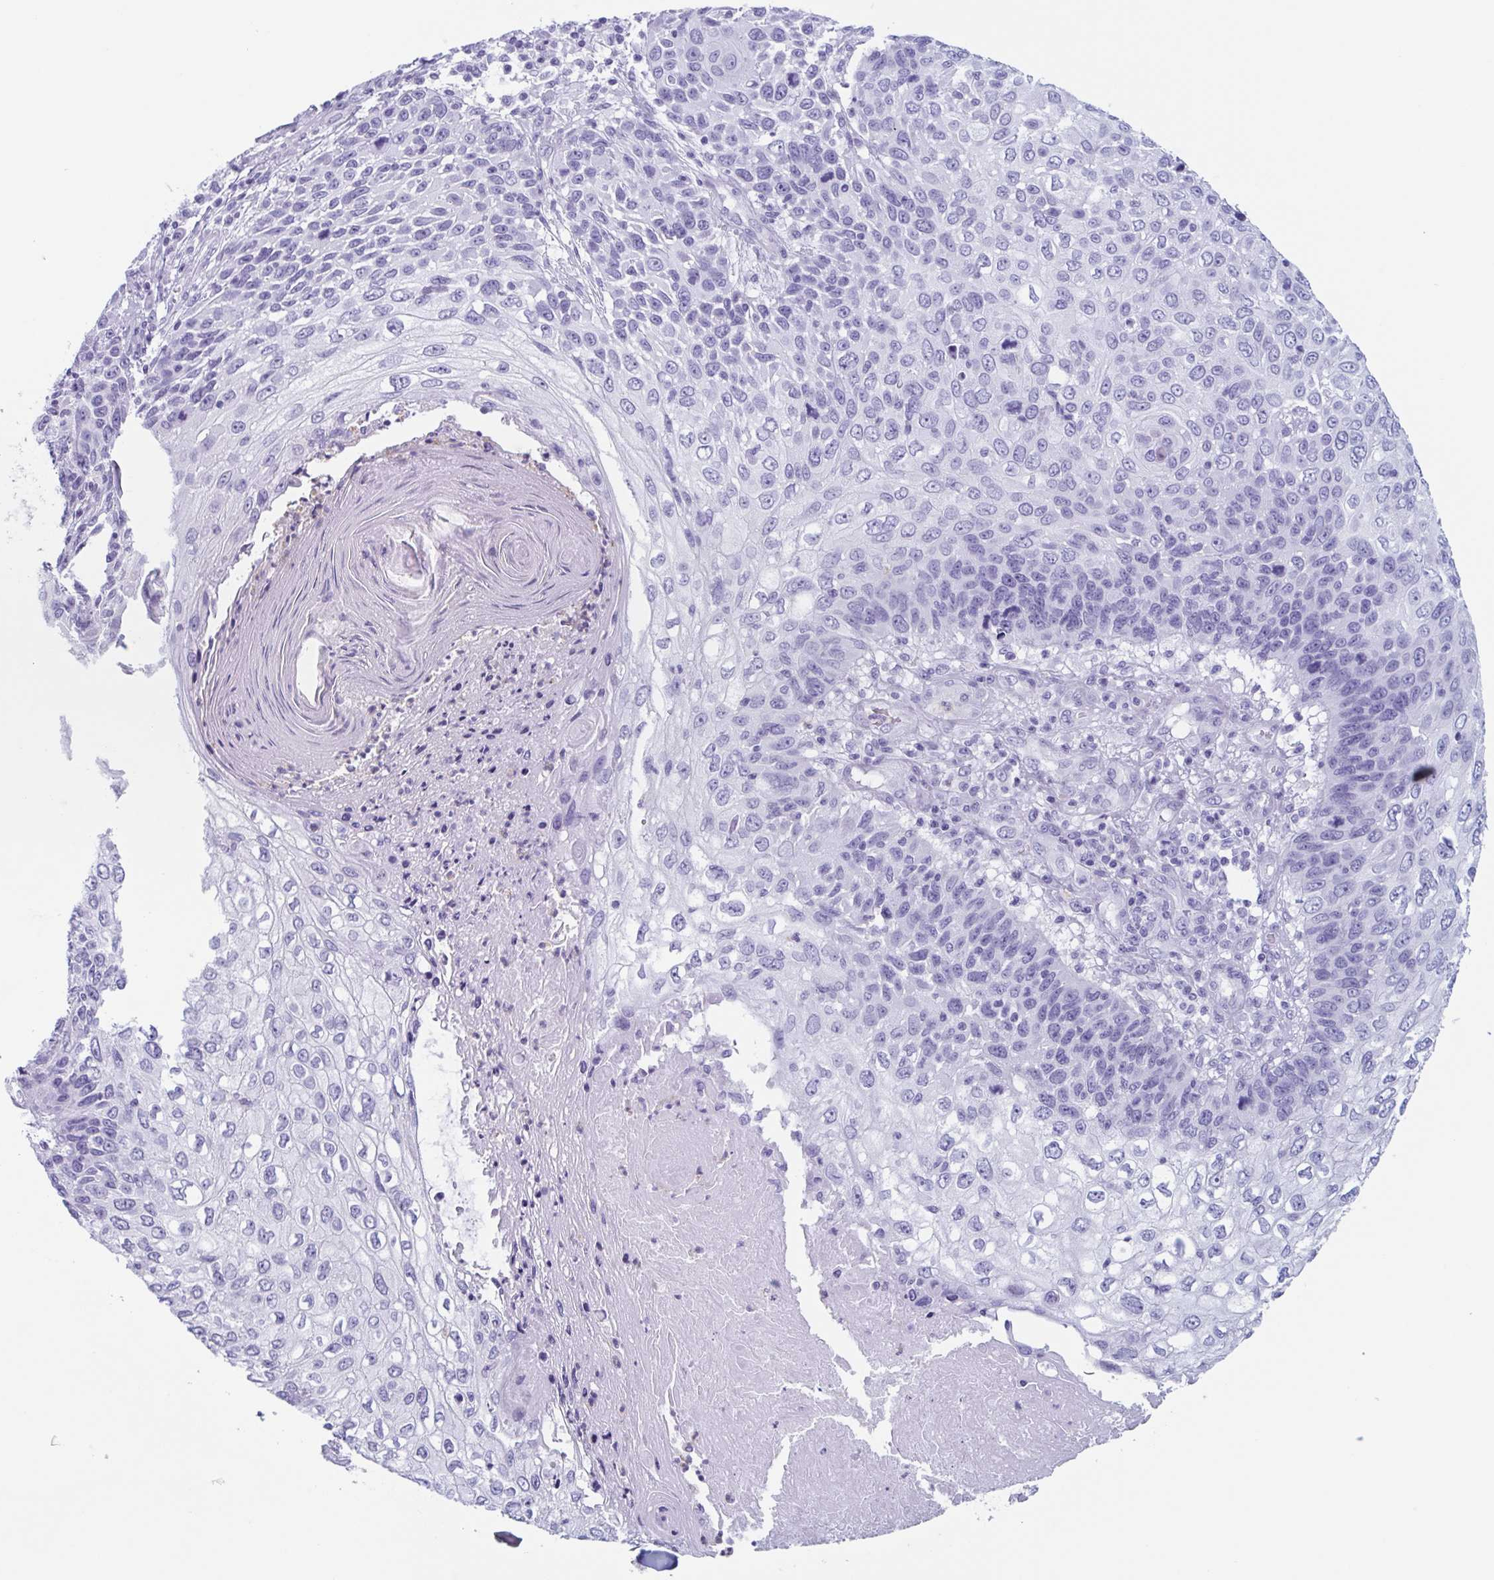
{"staining": {"intensity": "negative", "quantity": "none", "location": "none"}, "tissue": "skin cancer", "cell_type": "Tumor cells", "image_type": "cancer", "snomed": [{"axis": "morphology", "description": "Squamous cell carcinoma, NOS"}, {"axis": "topography", "description": "Skin"}], "caption": "This is a histopathology image of IHC staining of skin squamous cell carcinoma, which shows no staining in tumor cells.", "gene": "BPI", "patient": {"sex": "male", "age": 92}}